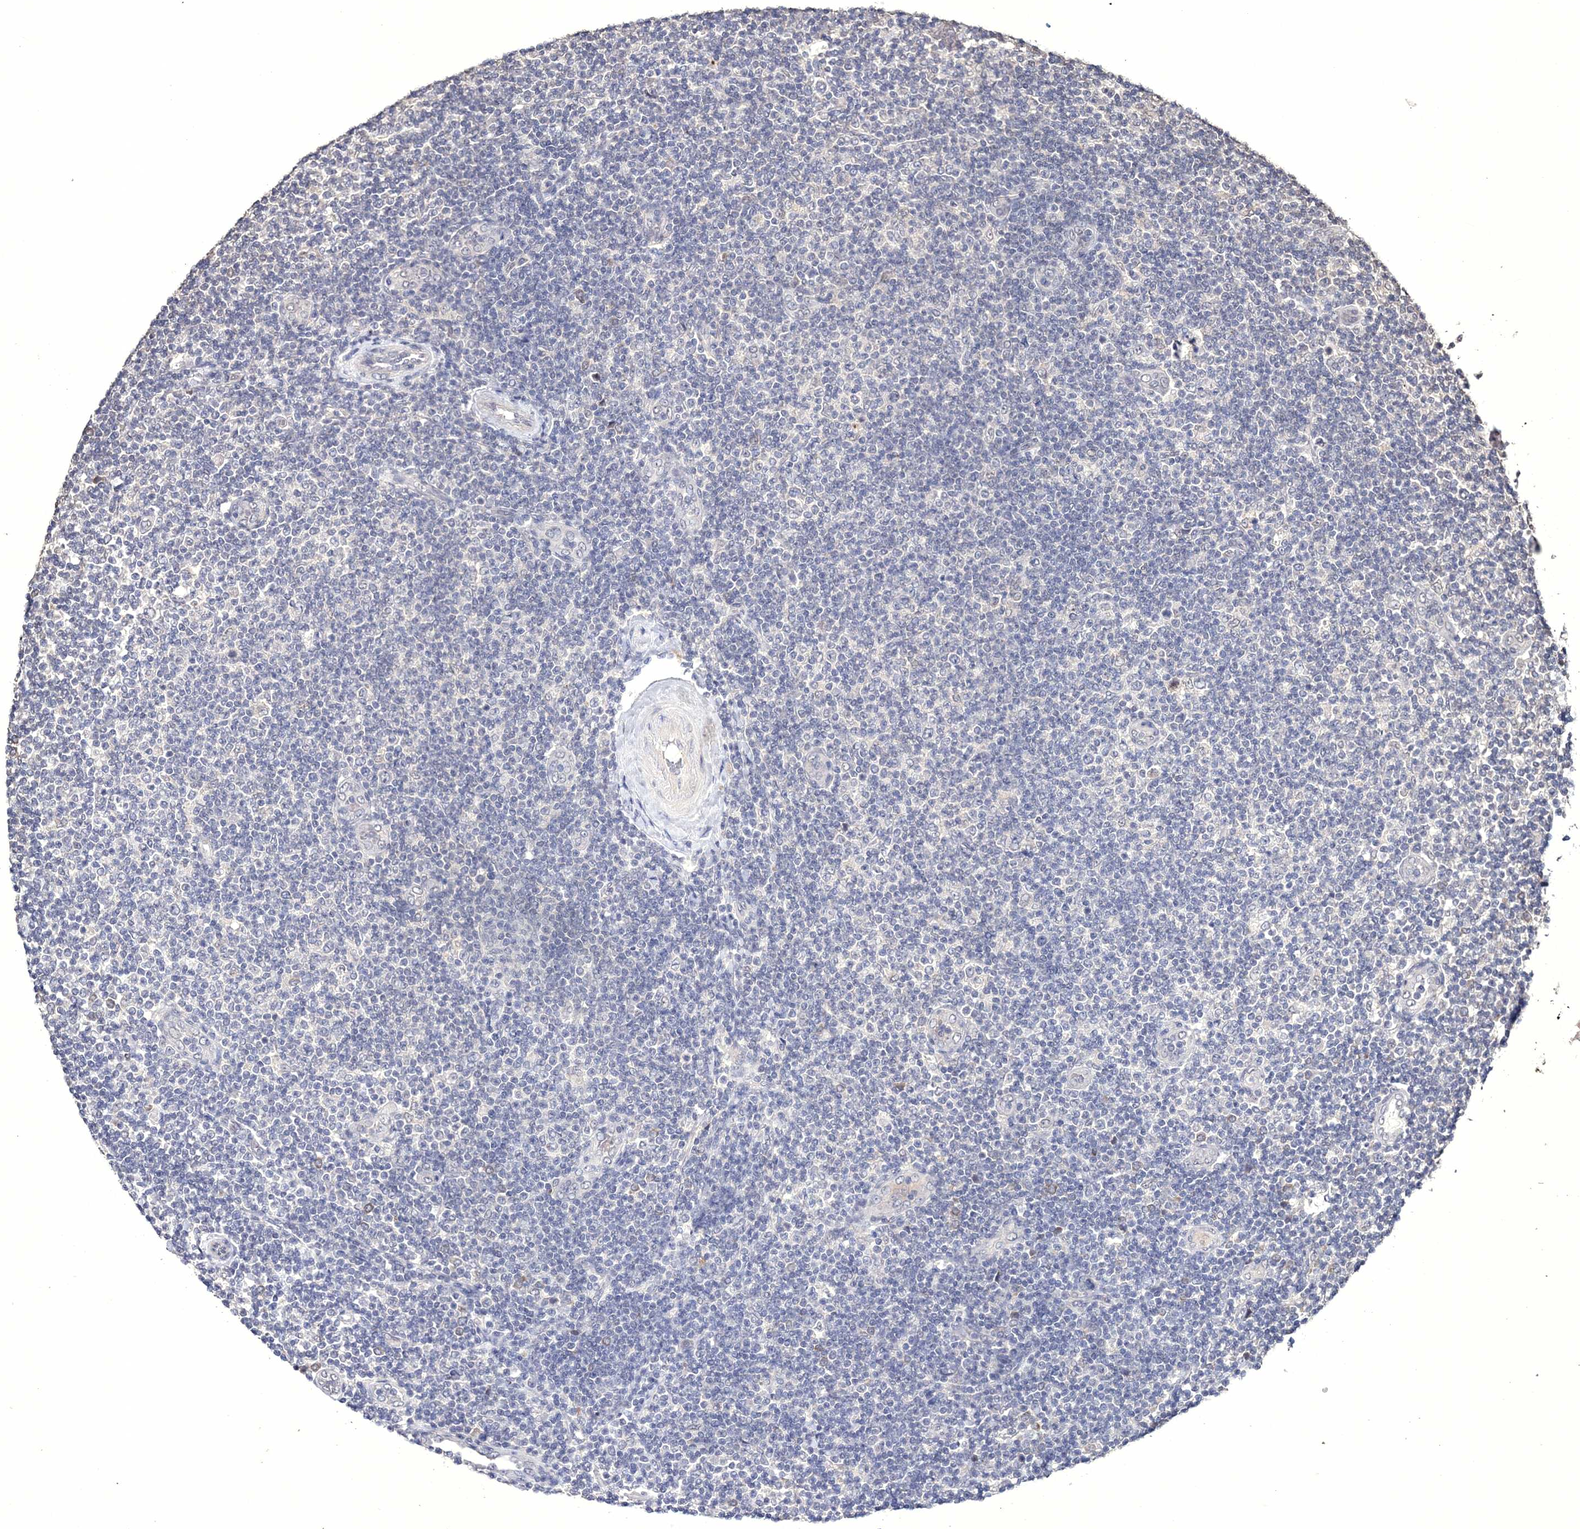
{"staining": {"intensity": "negative", "quantity": "none", "location": "none"}, "tissue": "lymphoma", "cell_type": "Tumor cells", "image_type": "cancer", "snomed": [{"axis": "morphology", "description": "Malignant lymphoma, non-Hodgkin's type, Low grade"}, {"axis": "topography", "description": "Lymph node"}], "caption": "High magnification brightfield microscopy of malignant lymphoma, non-Hodgkin's type (low-grade) stained with DAB (brown) and counterstained with hematoxylin (blue): tumor cells show no significant staining. (DAB IHC, high magnification).", "gene": "GPN1", "patient": {"sex": "male", "age": 83}}